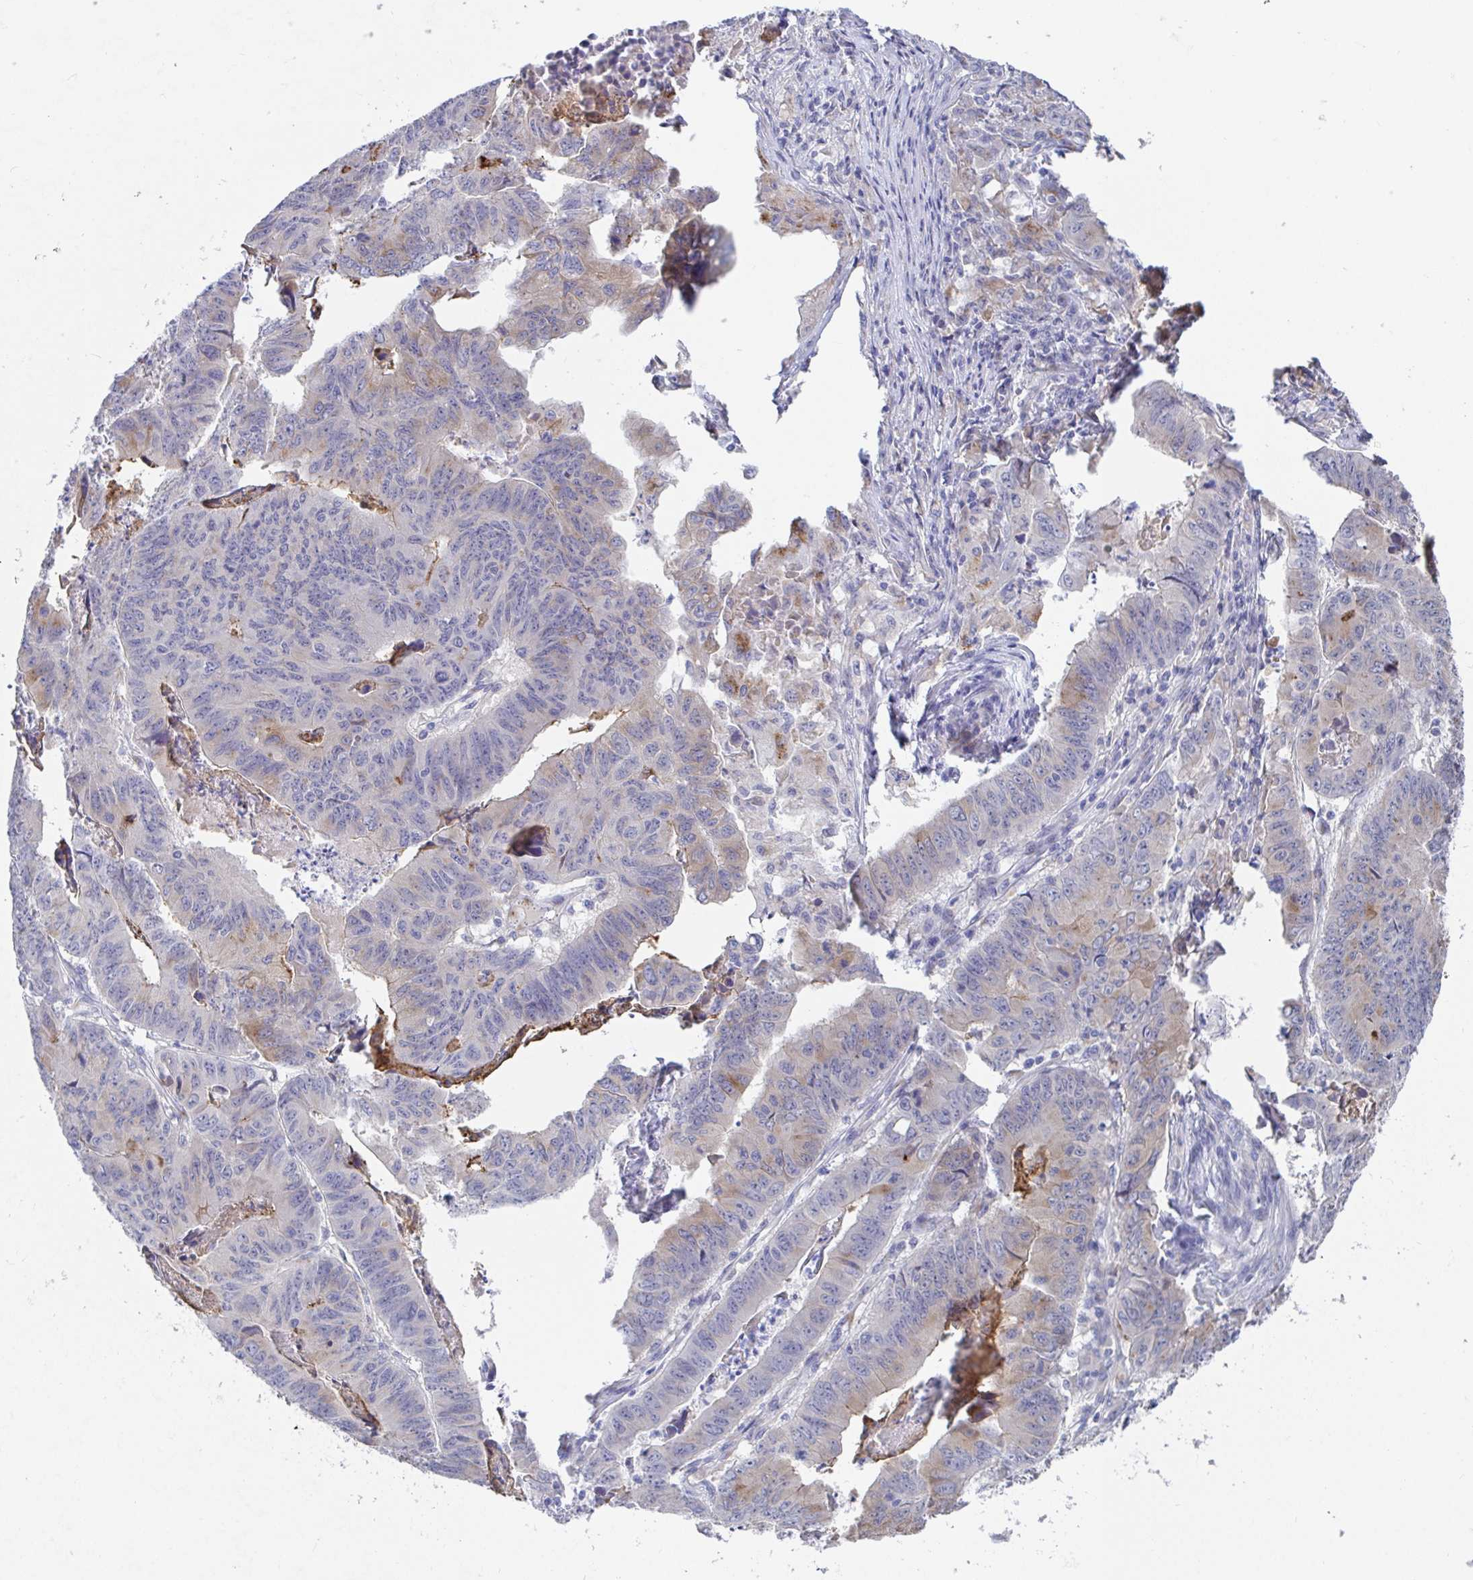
{"staining": {"intensity": "weak", "quantity": "<25%", "location": "cytoplasmic/membranous"}, "tissue": "stomach cancer", "cell_type": "Tumor cells", "image_type": "cancer", "snomed": [{"axis": "morphology", "description": "Adenocarcinoma, NOS"}, {"axis": "topography", "description": "Stomach, lower"}], "caption": "The micrograph demonstrates no significant staining in tumor cells of stomach cancer. Brightfield microscopy of immunohistochemistry (IHC) stained with DAB (brown) and hematoxylin (blue), captured at high magnification.", "gene": "TAS2R39", "patient": {"sex": "male", "age": 77}}